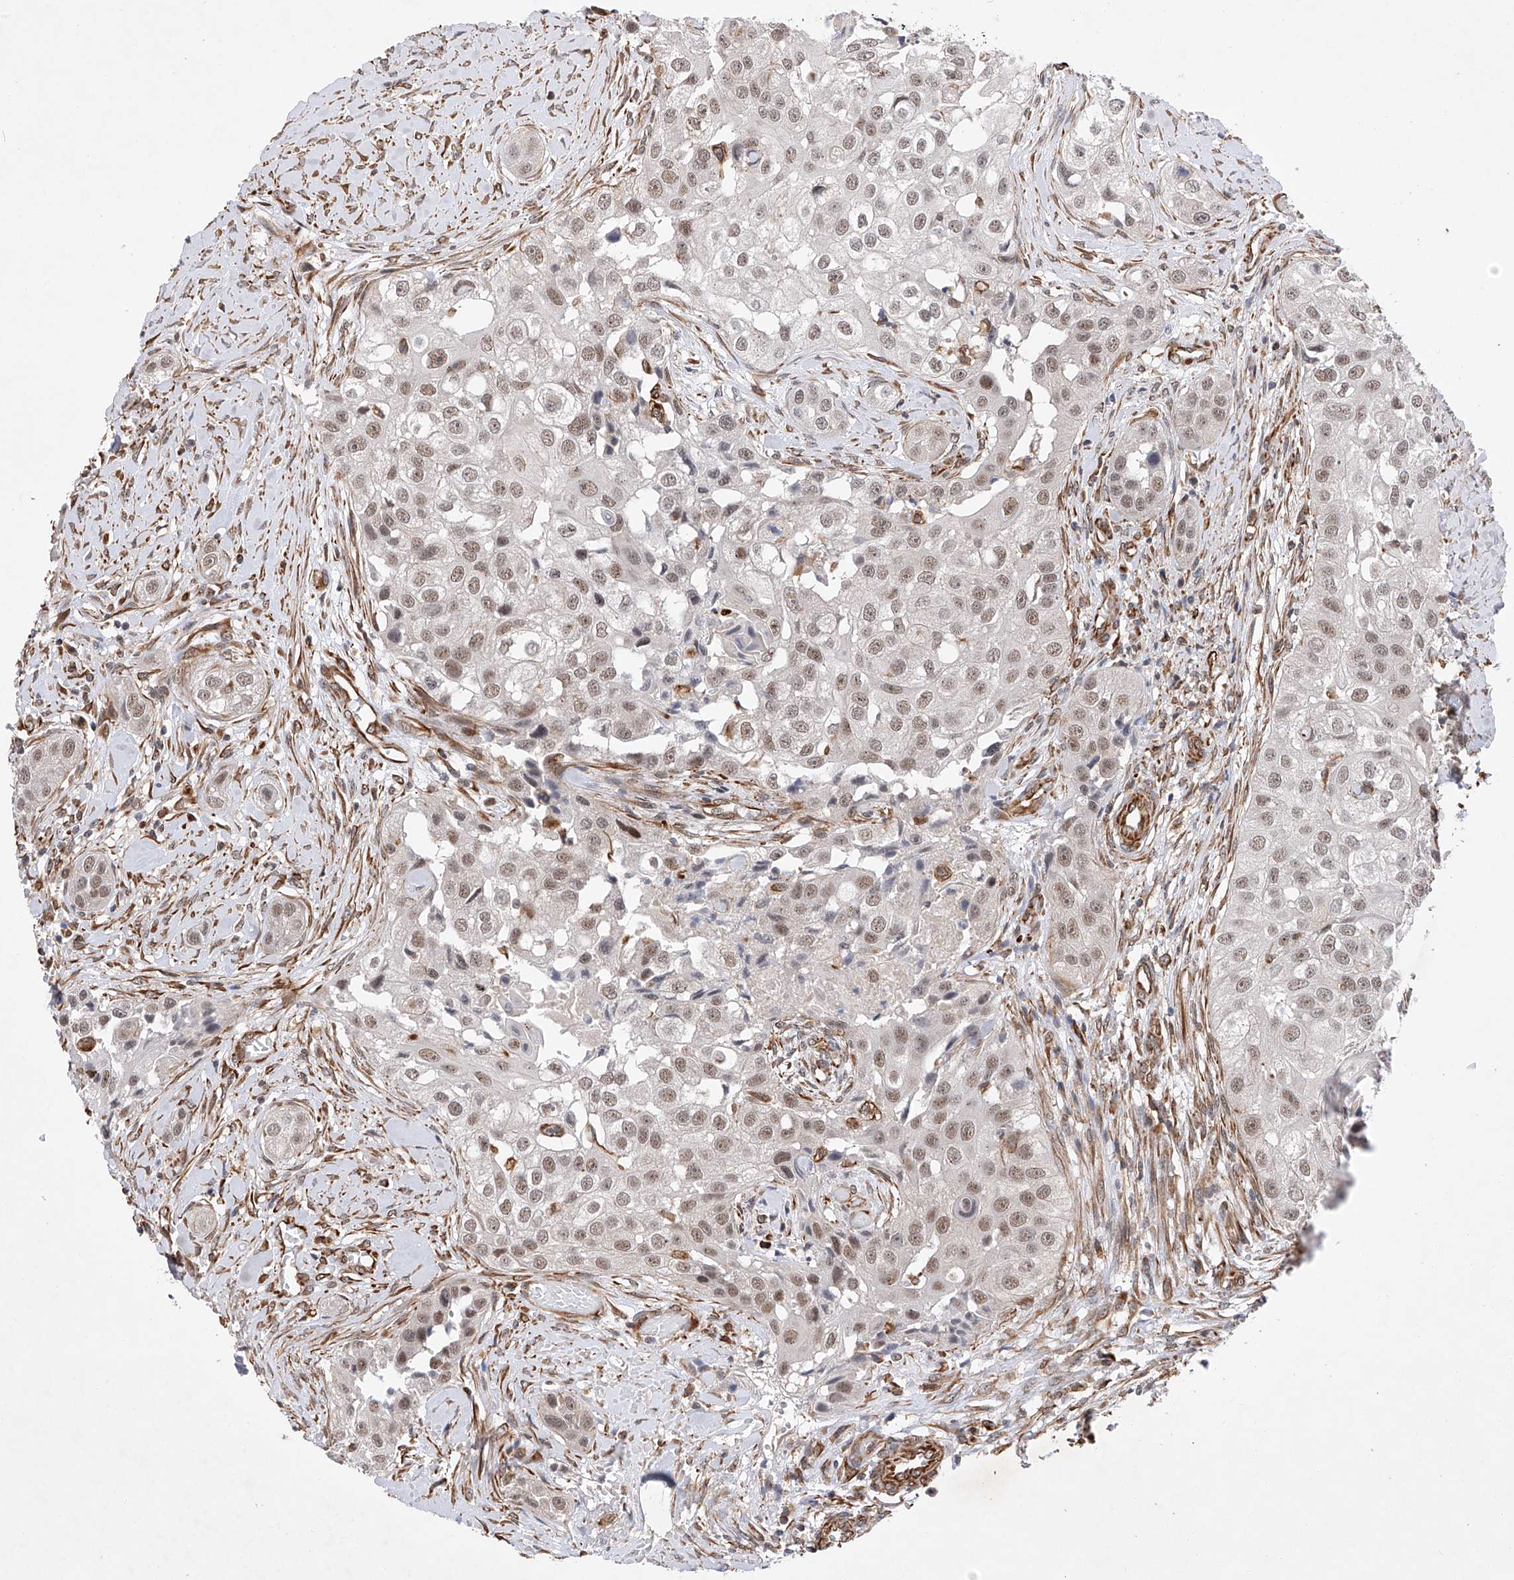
{"staining": {"intensity": "moderate", "quantity": ">75%", "location": "nuclear"}, "tissue": "head and neck cancer", "cell_type": "Tumor cells", "image_type": "cancer", "snomed": [{"axis": "morphology", "description": "Normal tissue, NOS"}, {"axis": "morphology", "description": "Squamous cell carcinoma, NOS"}, {"axis": "topography", "description": "Skeletal muscle"}, {"axis": "topography", "description": "Head-Neck"}], "caption": "Tumor cells exhibit moderate nuclear positivity in about >75% of cells in squamous cell carcinoma (head and neck).", "gene": "AMD1", "patient": {"sex": "male", "age": 51}}